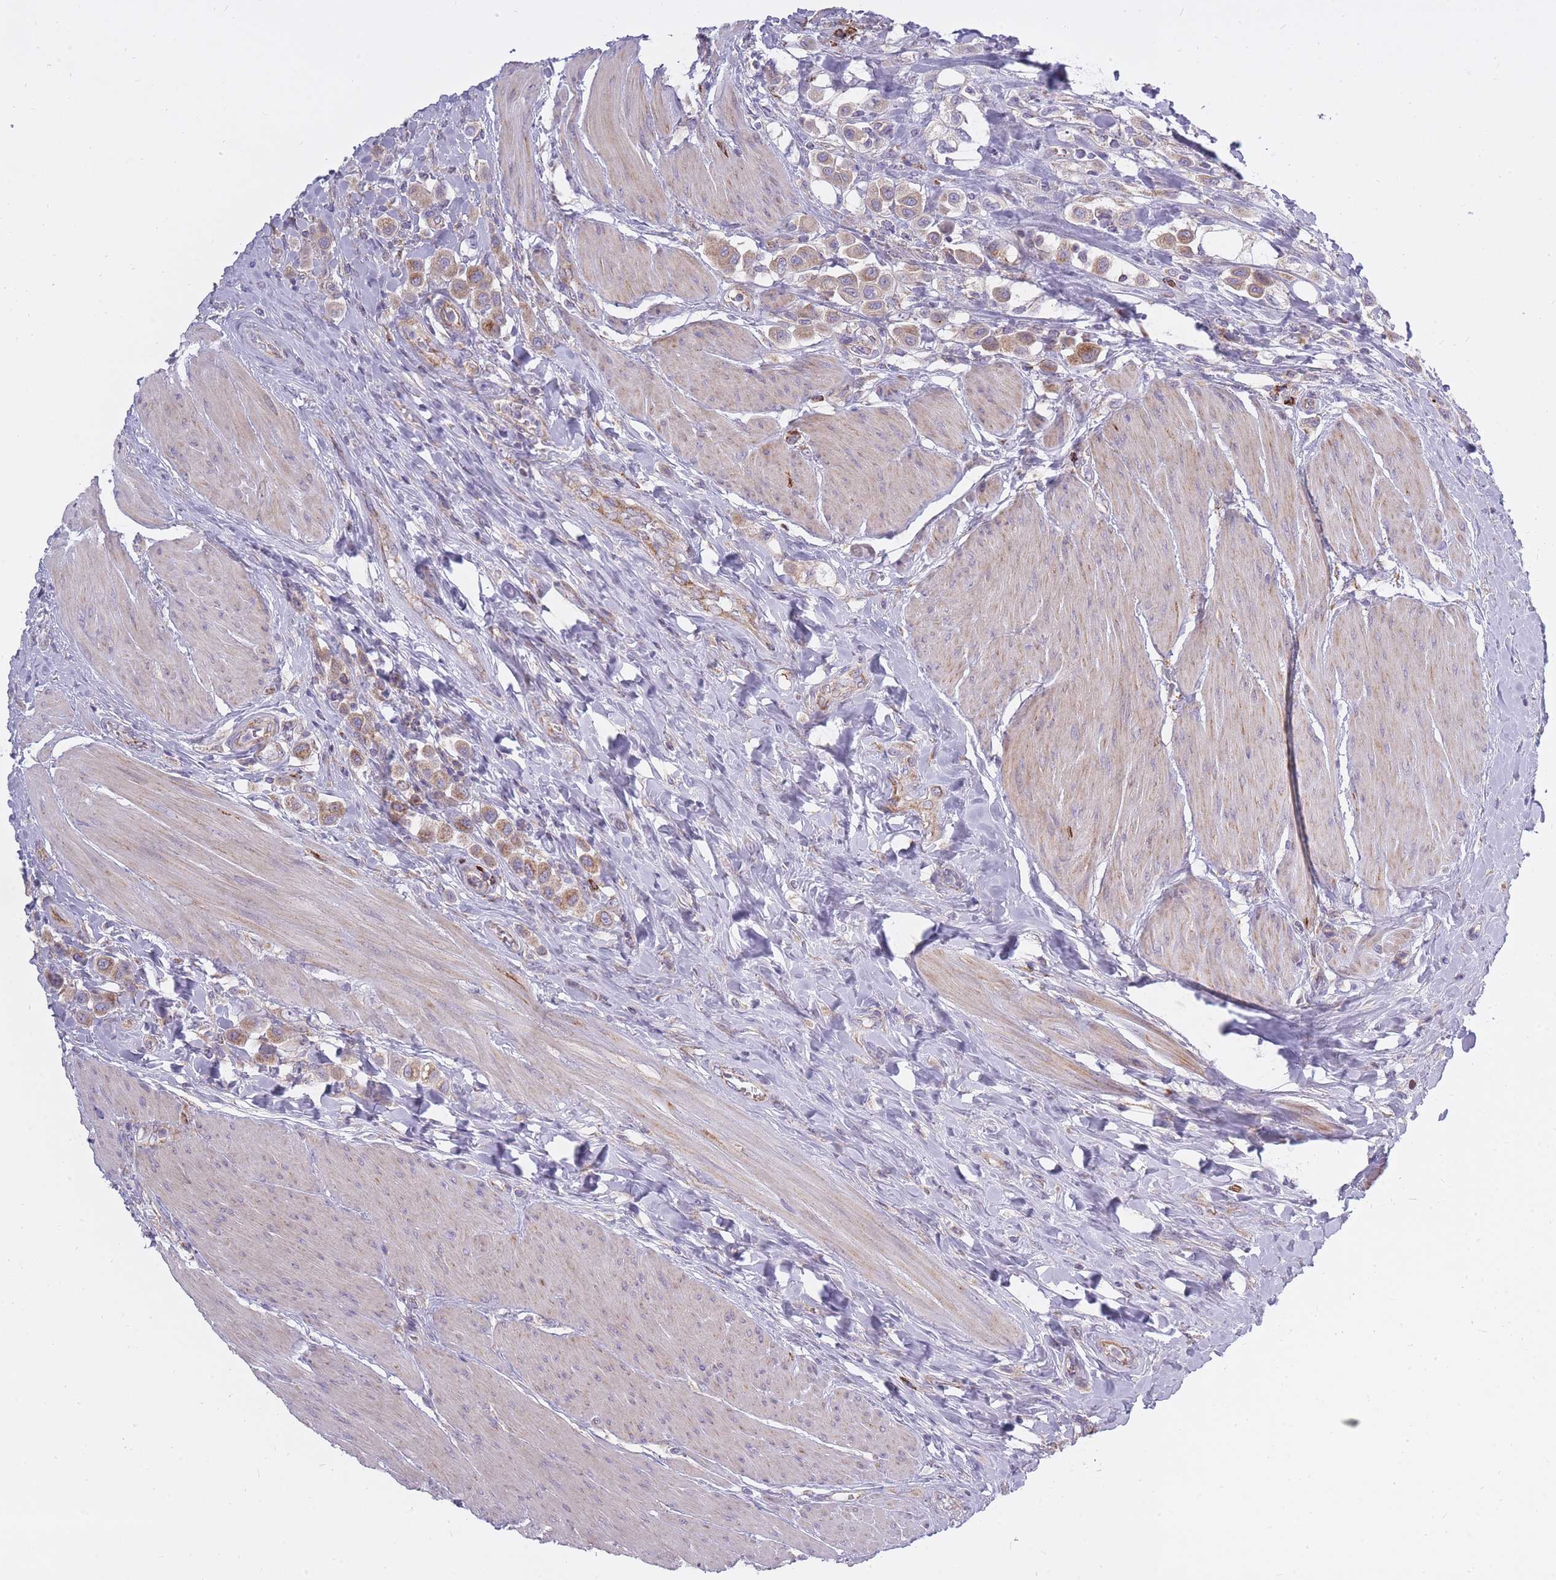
{"staining": {"intensity": "moderate", "quantity": "<25%", "location": "cytoplasmic/membranous"}, "tissue": "urothelial cancer", "cell_type": "Tumor cells", "image_type": "cancer", "snomed": [{"axis": "morphology", "description": "Urothelial carcinoma, High grade"}, {"axis": "topography", "description": "Urinary bladder"}], "caption": "Brown immunohistochemical staining in human high-grade urothelial carcinoma displays moderate cytoplasmic/membranous positivity in approximately <25% of tumor cells. The staining was performed using DAB, with brown indicating positive protein expression. Nuclei are stained blue with hematoxylin.", "gene": "ALKBH4", "patient": {"sex": "male", "age": 50}}